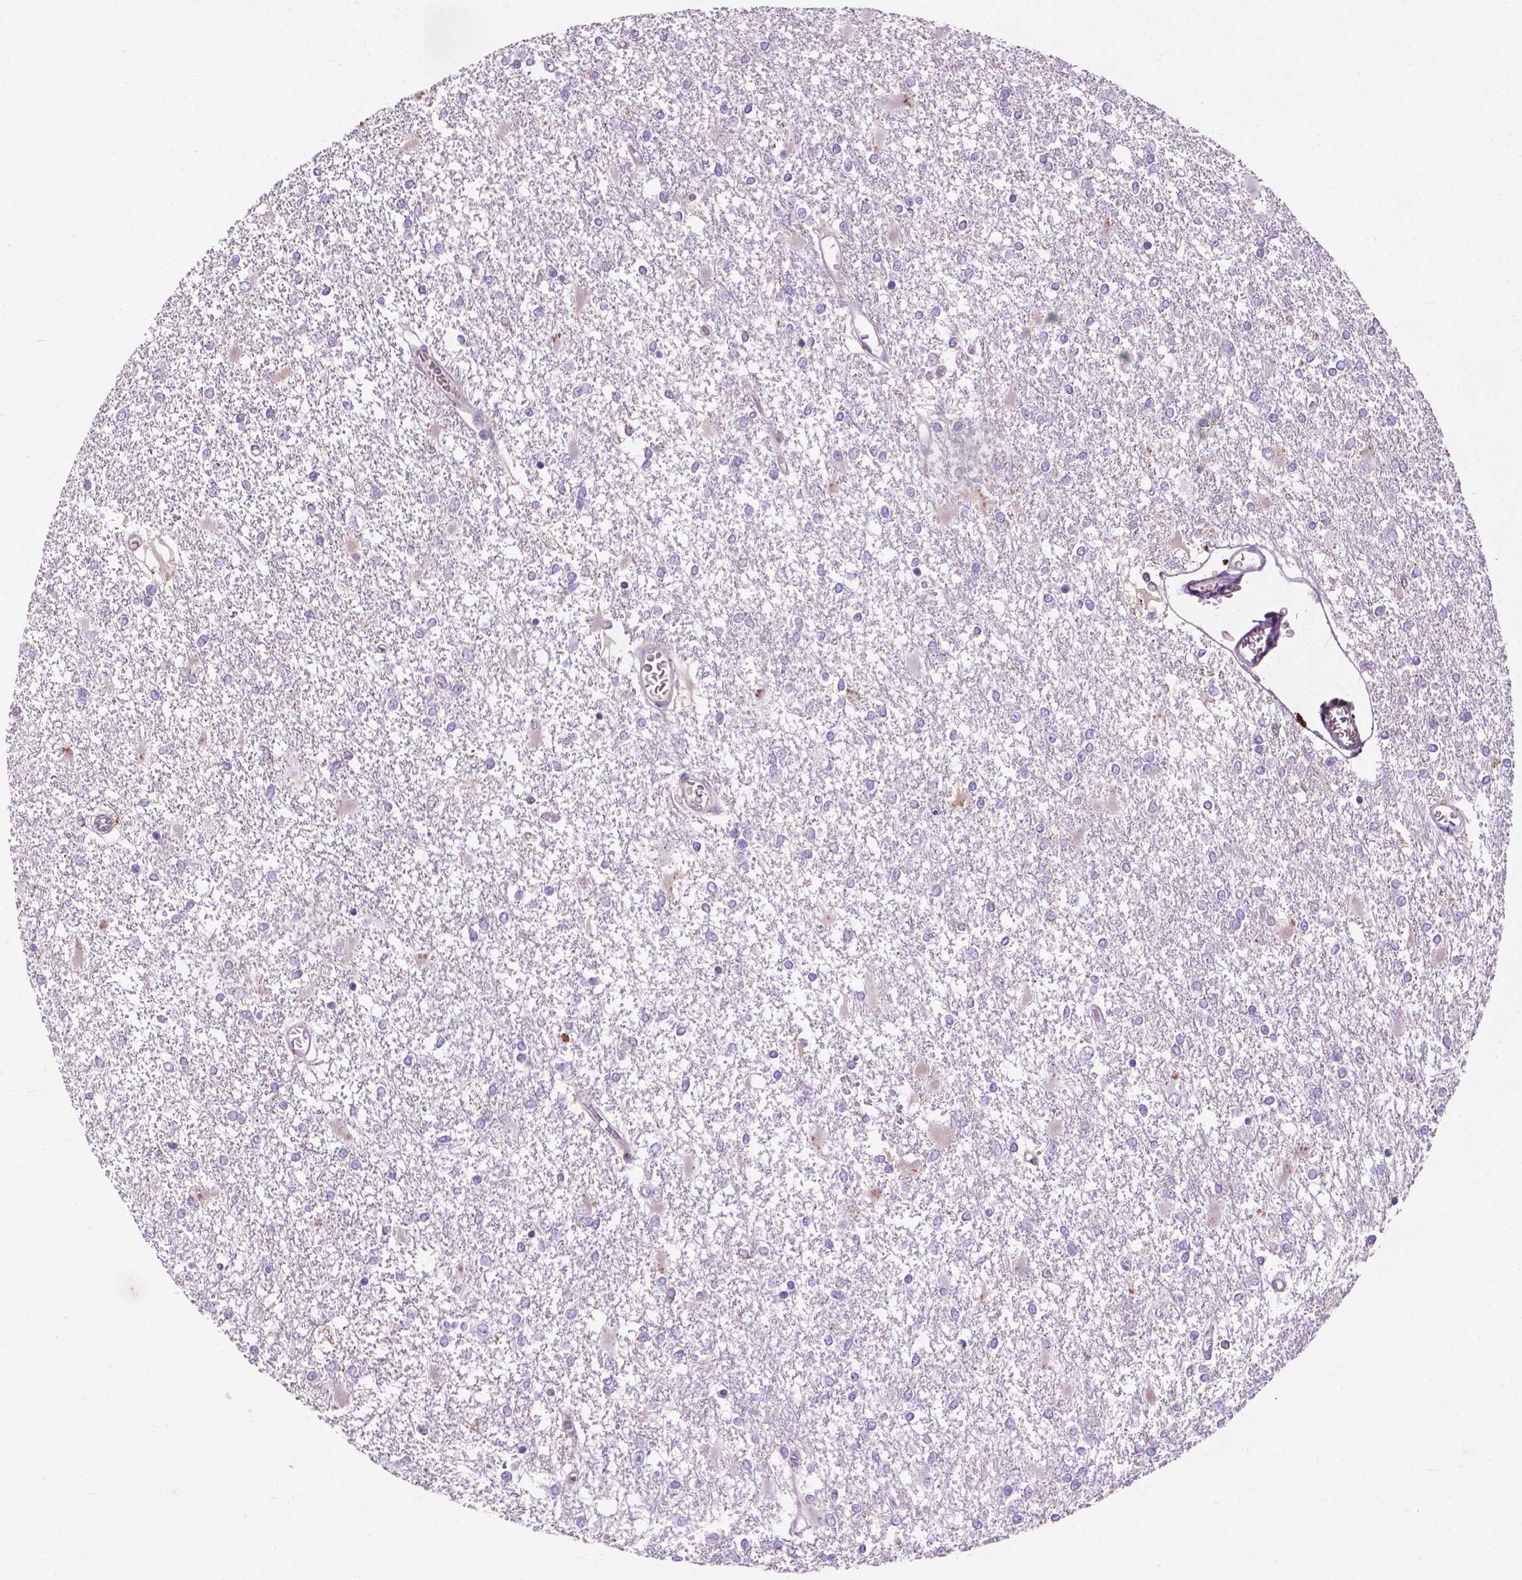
{"staining": {"intensity": "negative", "quantity": "none", "location": "none"}, "tissue": "glioma", "cell_type": "Tumor cells", "image_type": "cancer", "snomed": [{"axis": "morphology", "description": "Glioma, malignant, High grade"}, {"axis": "topography", "description": "Cerebral cortex"}], "caption": "Immunohistochemistry (IHC) photomicrograph of neoplastic tissue: glioma stained with DAB displays no significant protein positivity in tumor cells.", "gene": "NOXO1", "patient": {"sex": "male", "age": 79}}